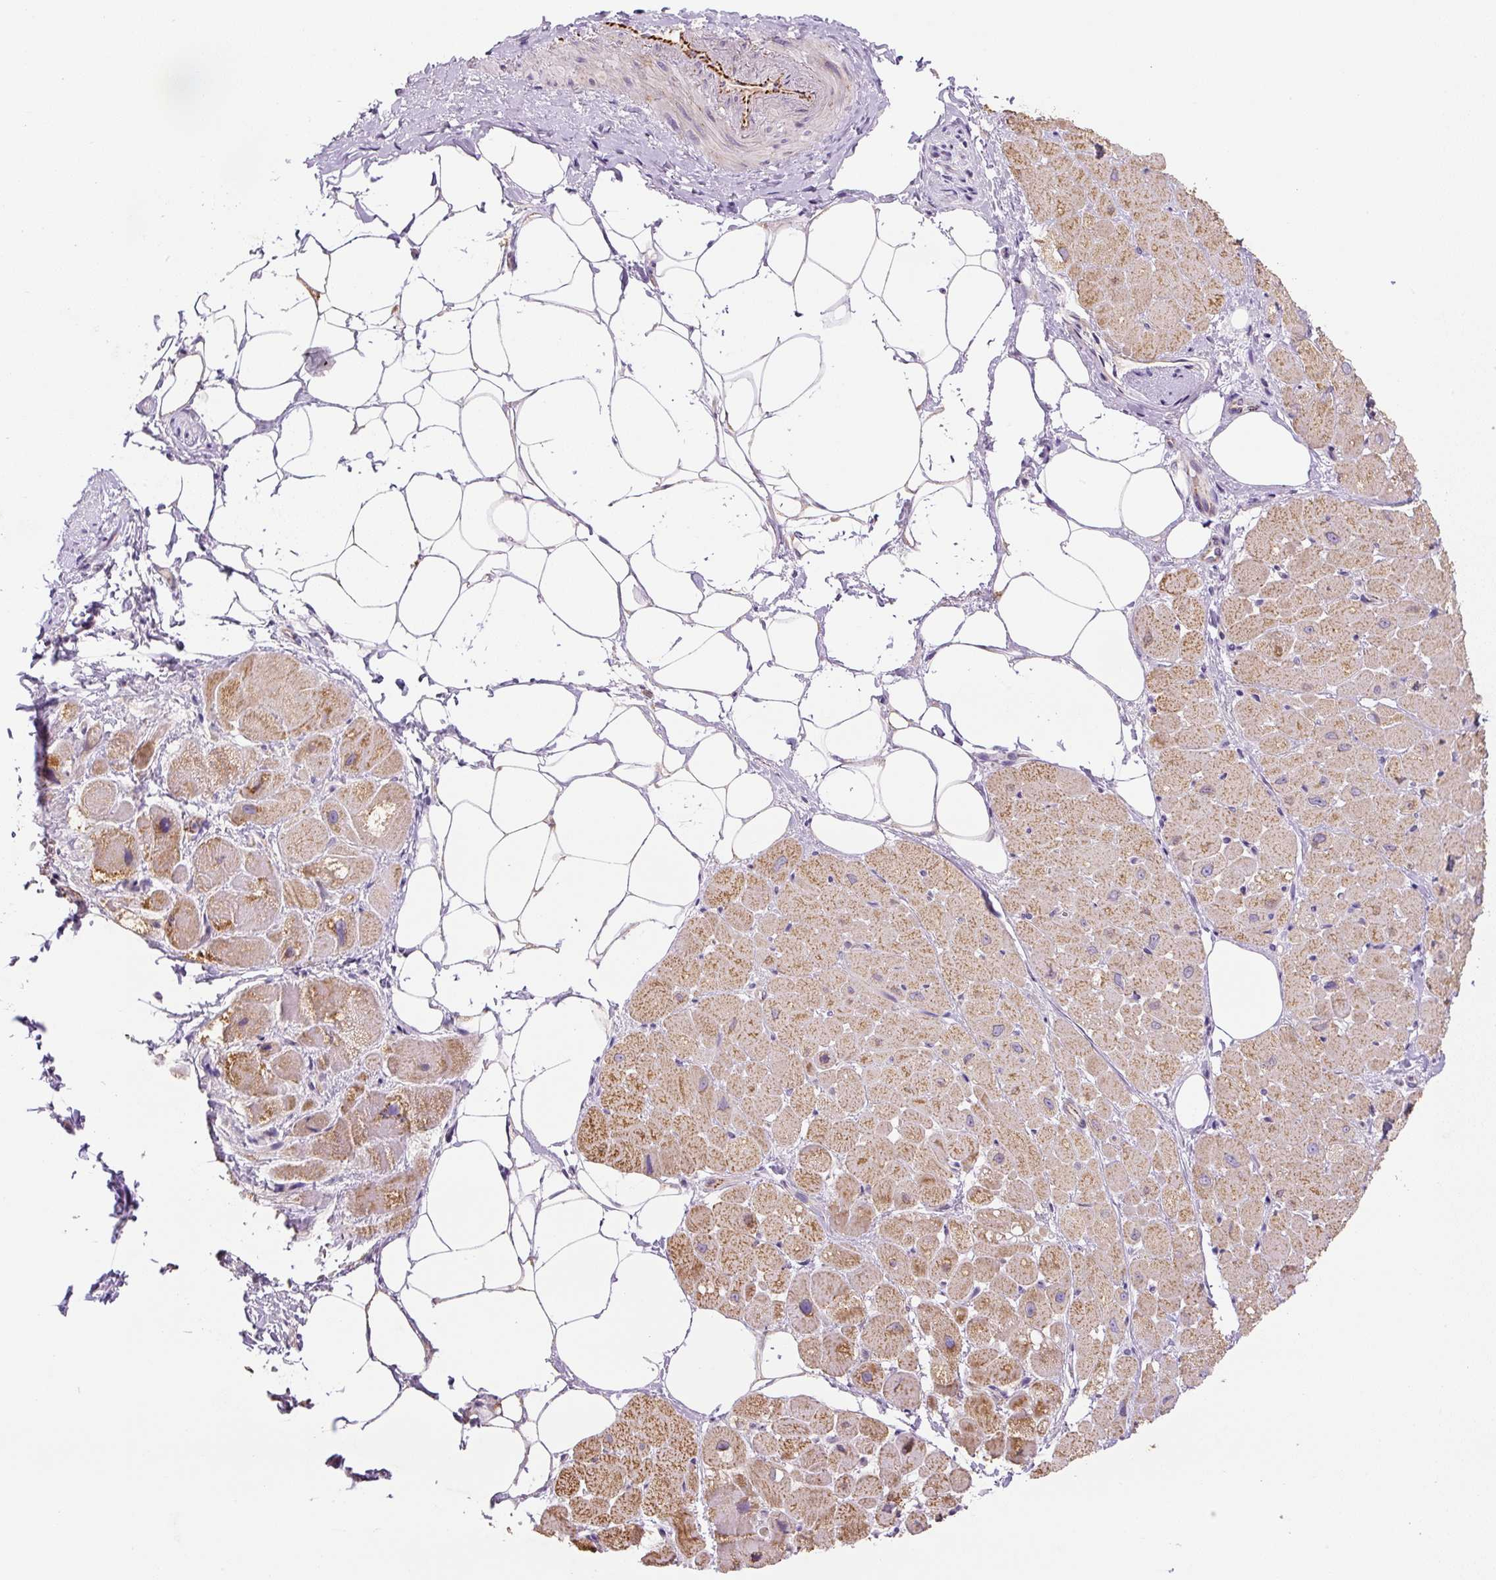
{"staining": {"intensity": "moderate", "quantity": "25%-75%", "location": "cytoplasmic/membranous"}, "tissue": "heart muscle", "cell_type": "Cardiomyocytes", "image_type": "normal", "snomed": [{"axis": "morphology", "description": "Normal tissue, NOS"}, {"axis": "topography", "description": "Heart"}], "caption": "Moderate cytoplasmic/membranous staining for a protein is present in about 25%-75% of cardiomyocytes of unremarkable heart muscle using immunohistochemistry (IHC).", "gene": "CCNI2", "patient": {"sex": "male", "age": 62}}